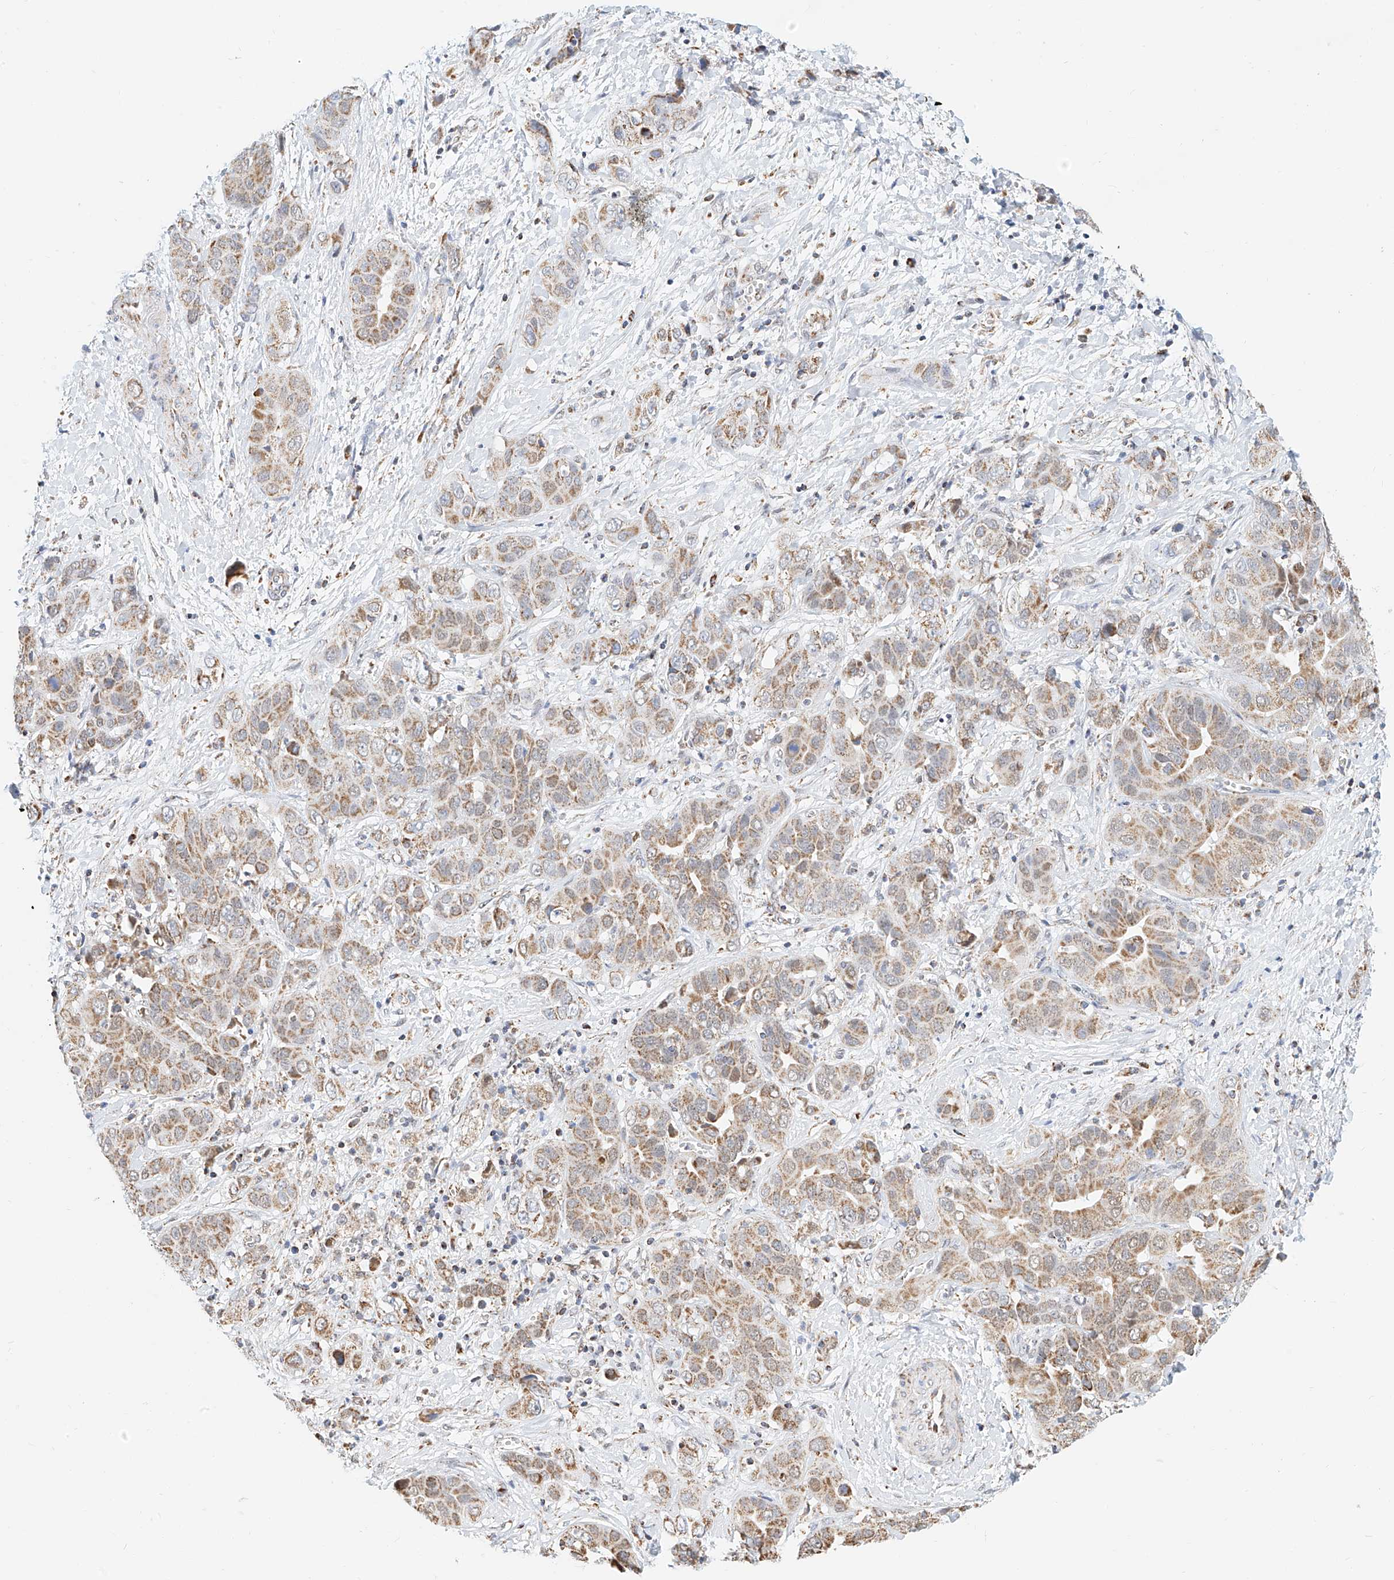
{"staining": {"intensity": "moderate", "quantity": ">75%", "location": "cytoplasmic/membranous"}, "tissue": "liver cancer", "cell_type": "Tumor cells", "image_type": "cancer", "snomed": [{"axis": "morphology", "description": "Cholangiocarcinoma"}, {"axis": "topography", "description": "Liver"}], "caption": "IHC histopathology image of human liver cholangiocarcinoma stained for a protein (brown), which exhibits medium levels of moderate cytoplasmic/membranous positivity in about >75% of tumor cells.", "gene": "NALCN", "patient": {"sex": "female", "age": 52}}